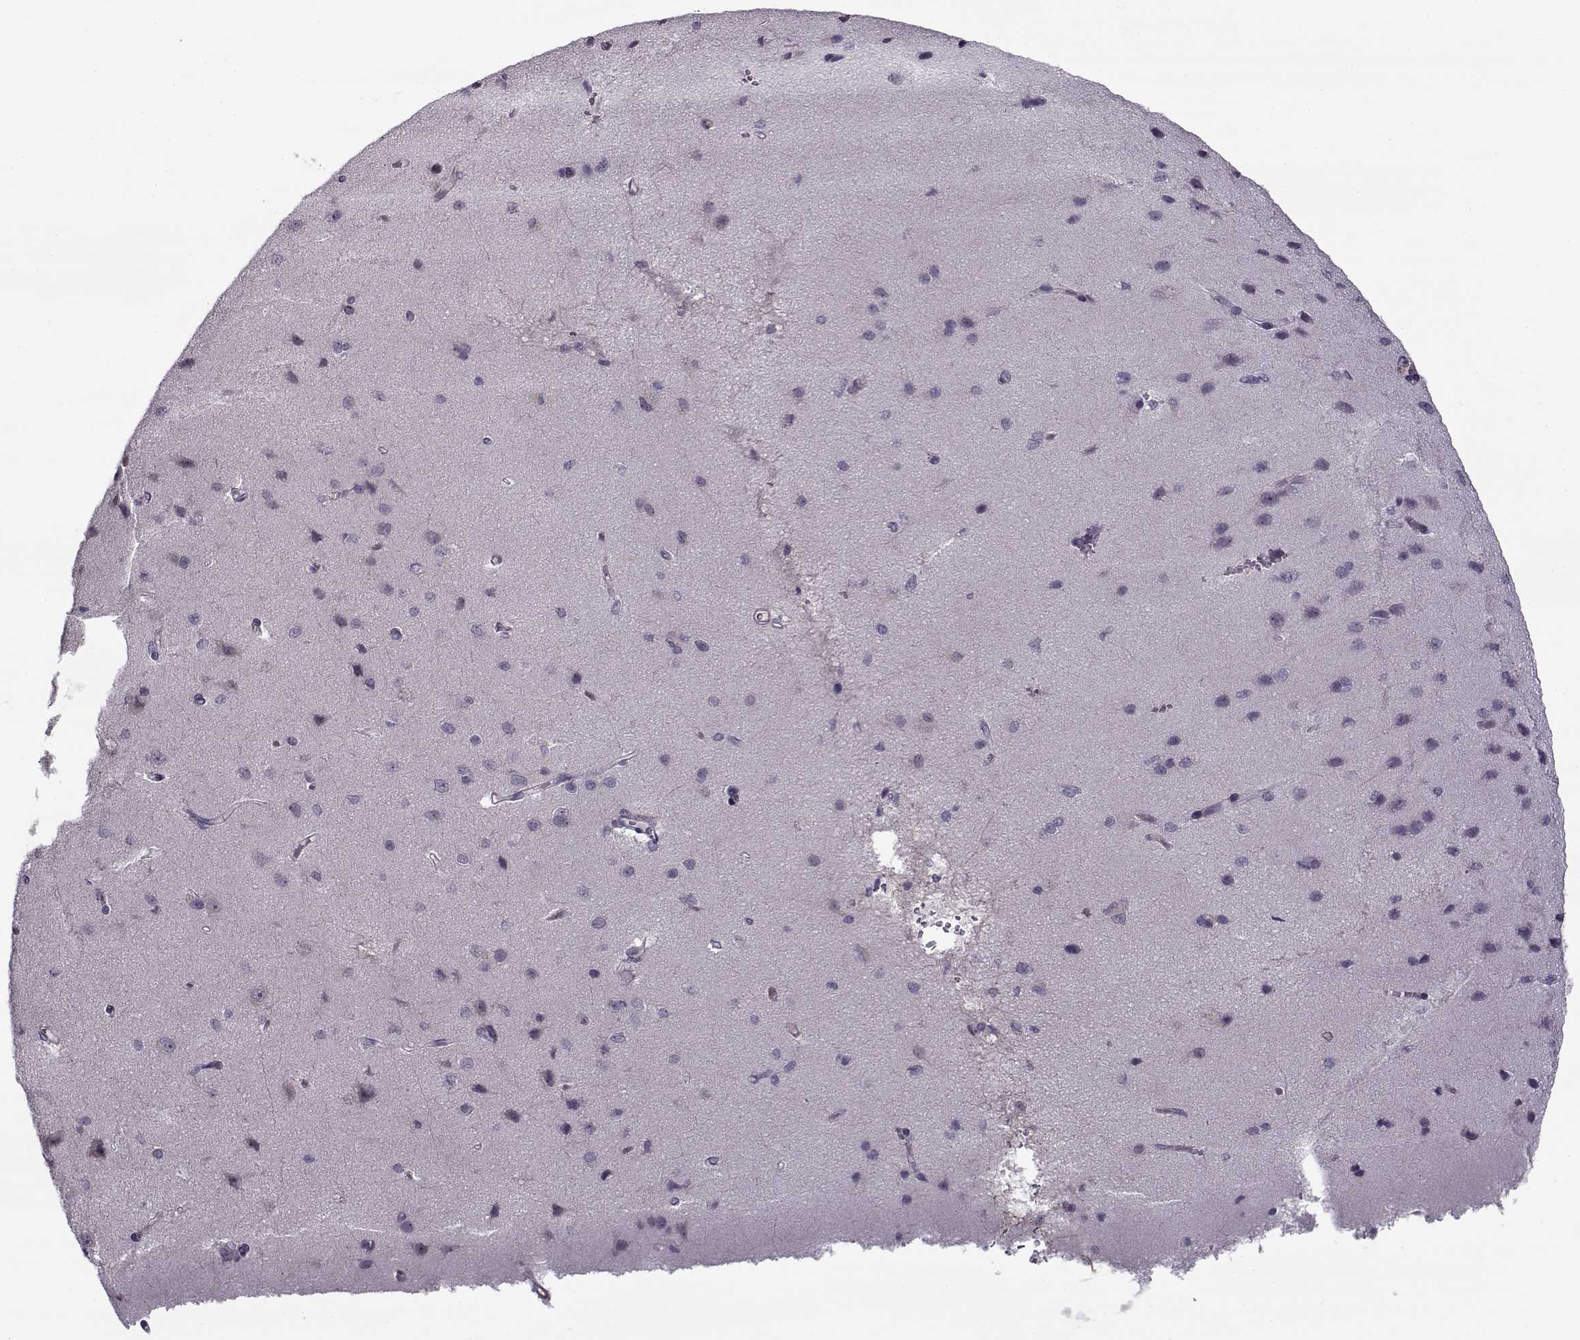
{"staining": {"intensity": "negative", "quantity": "none", "location": "none"}, "tissue": "cerebral cortex", "cell_type": "Endothelial cells", "image_type": "normal", "snomed": [{"axis": "morphology", "description": "Normal tissue, NOS"}, {"axis": "topography", "description": "Cerebral cortex"}], "caption": "A high-resolution photomicrograph shows IHC staining of benign cerebral cortex, which demonstrates no significant staining in endothelial cells.", "gene": "PNMT", "patient": {"sex": "male", "age": 37}}